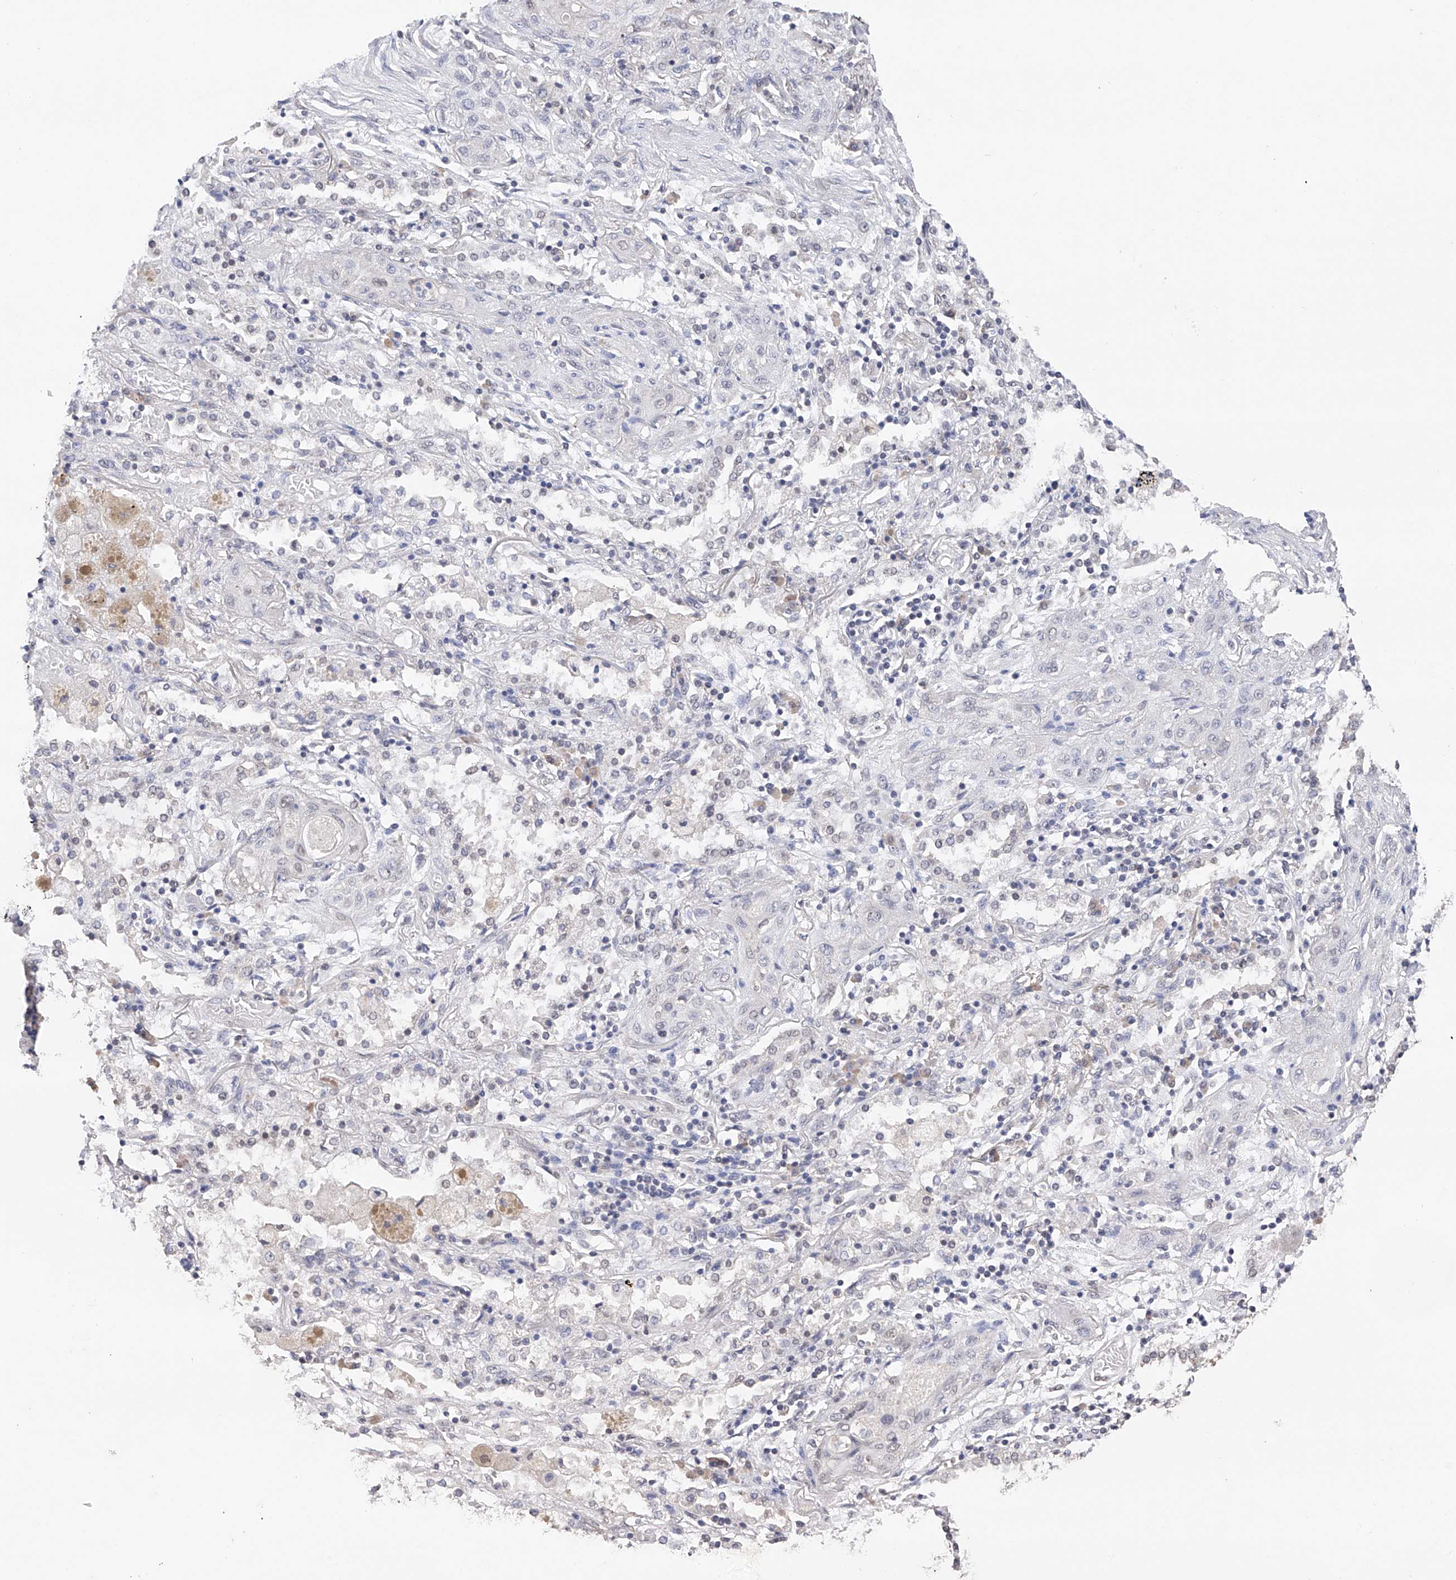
{"staining": {"intensity": "negative", "quantity": "none", "location": "none"}, "tissue": "lung cancer", "cell_type": "Tumor cells", "image_type": "cancer", "snomed": [{"axis": "morphology", "description": "Squamous cell carcinoma, NOS"}, {"axis": "topography", "description": "Lung"}], "caption": "A micrograph of human lung cancer is negative for staining in tumor cells.", "gene": "DMAP1", "patient": {"sex": "female", "age": 47}}